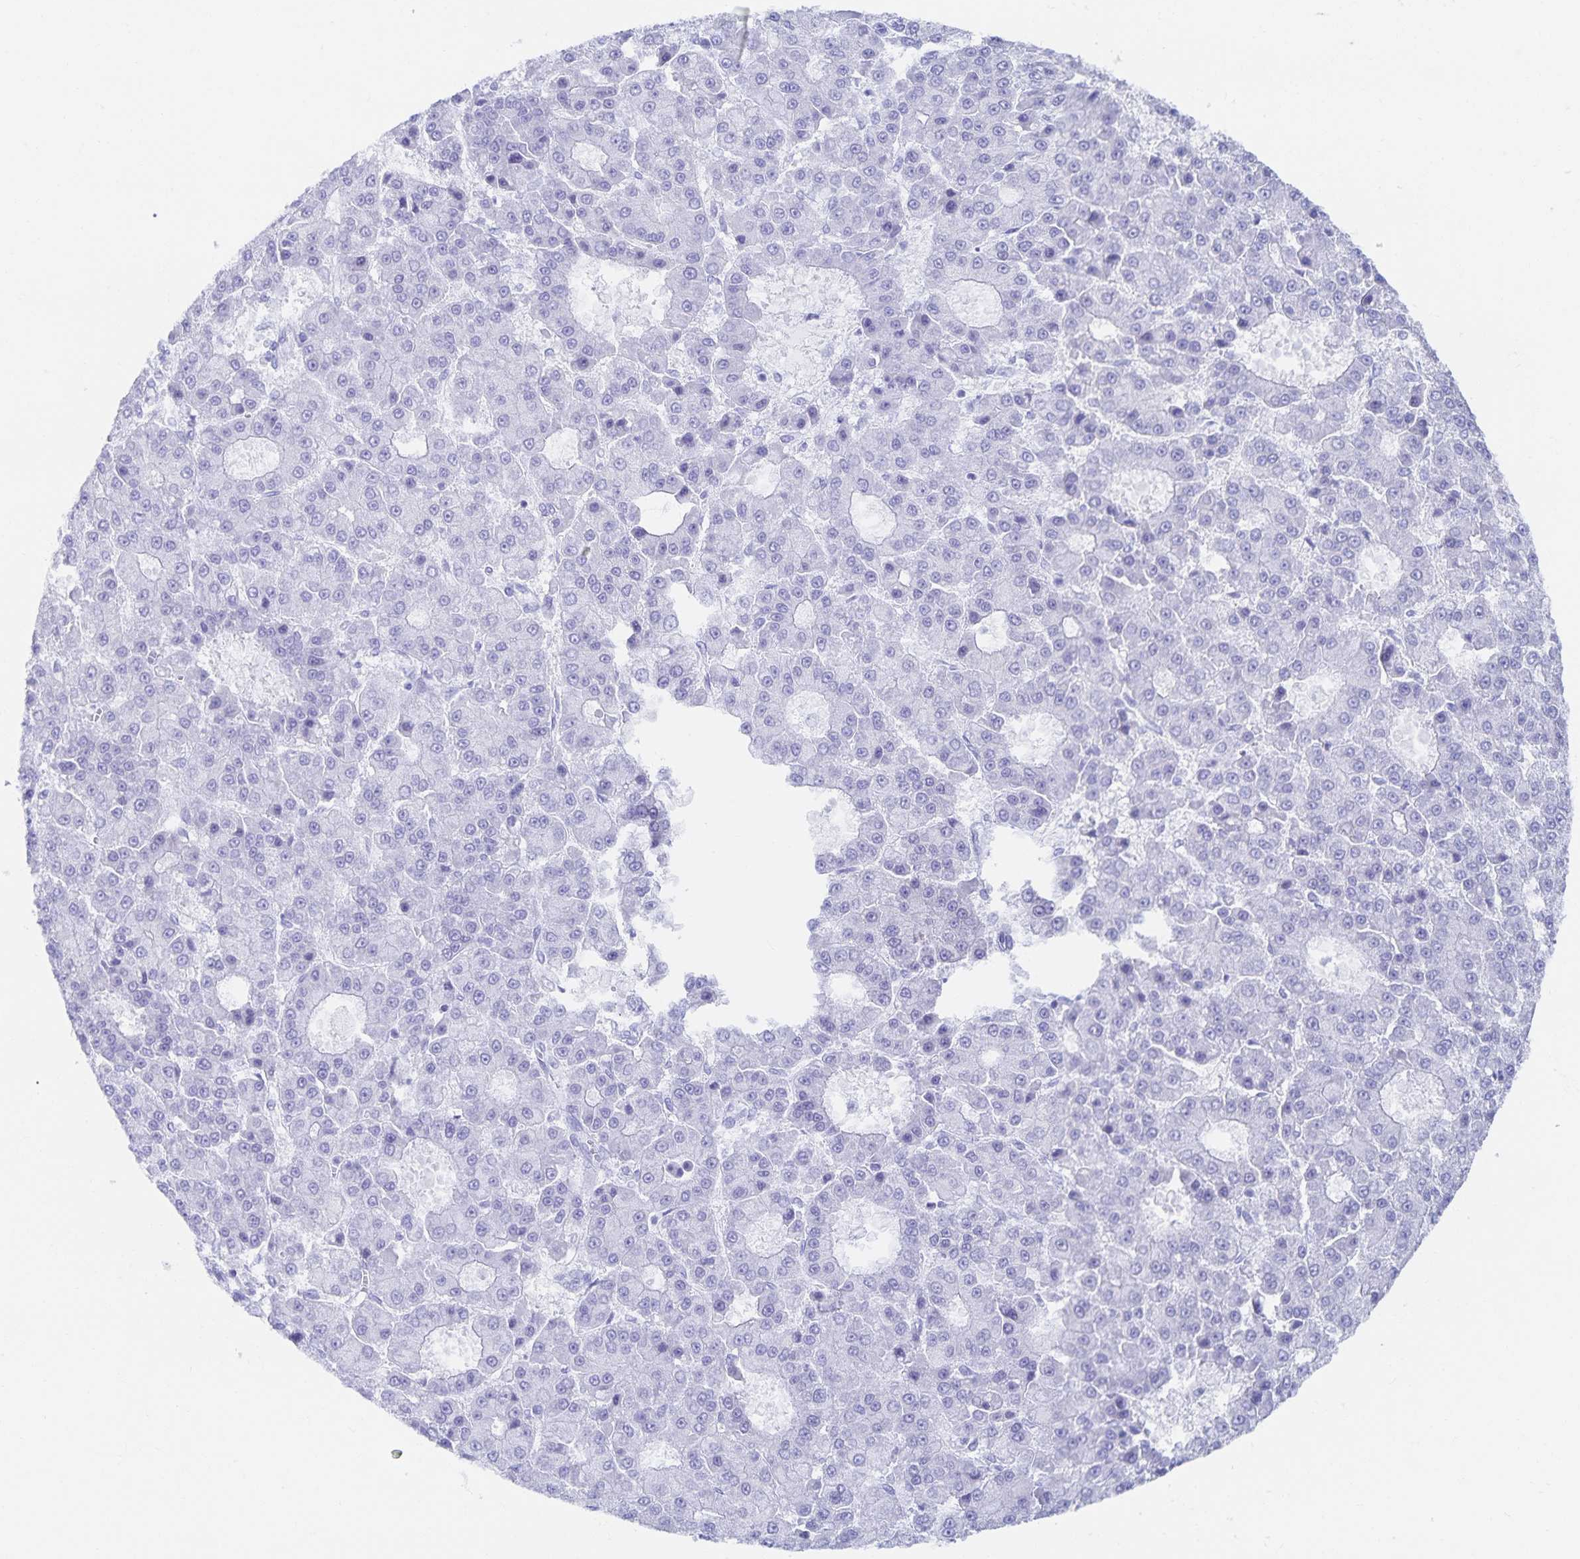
{"staining": {"intensity": "negative", "quantity": "none", "location": "none"}, "tissue": "liver cancer", "cell_type": "Tumor cells", "image_type": "cancer", "snomed": [{"axis": "morphology", "description": "Carcinoma, Hepatocellular, NOS"}, {"axis": "topography", "description": "Liver"}], "caption": "Immunohistochemistry of human hepatocellular carcinoma (liver) exhibits no positivity in tumor cells. (DAB (3,3'-diaminobenzidine) immunohistochemistry, high magnification).", "gene": "SNTN", "patient": {"sex": "male", "age": 70}}